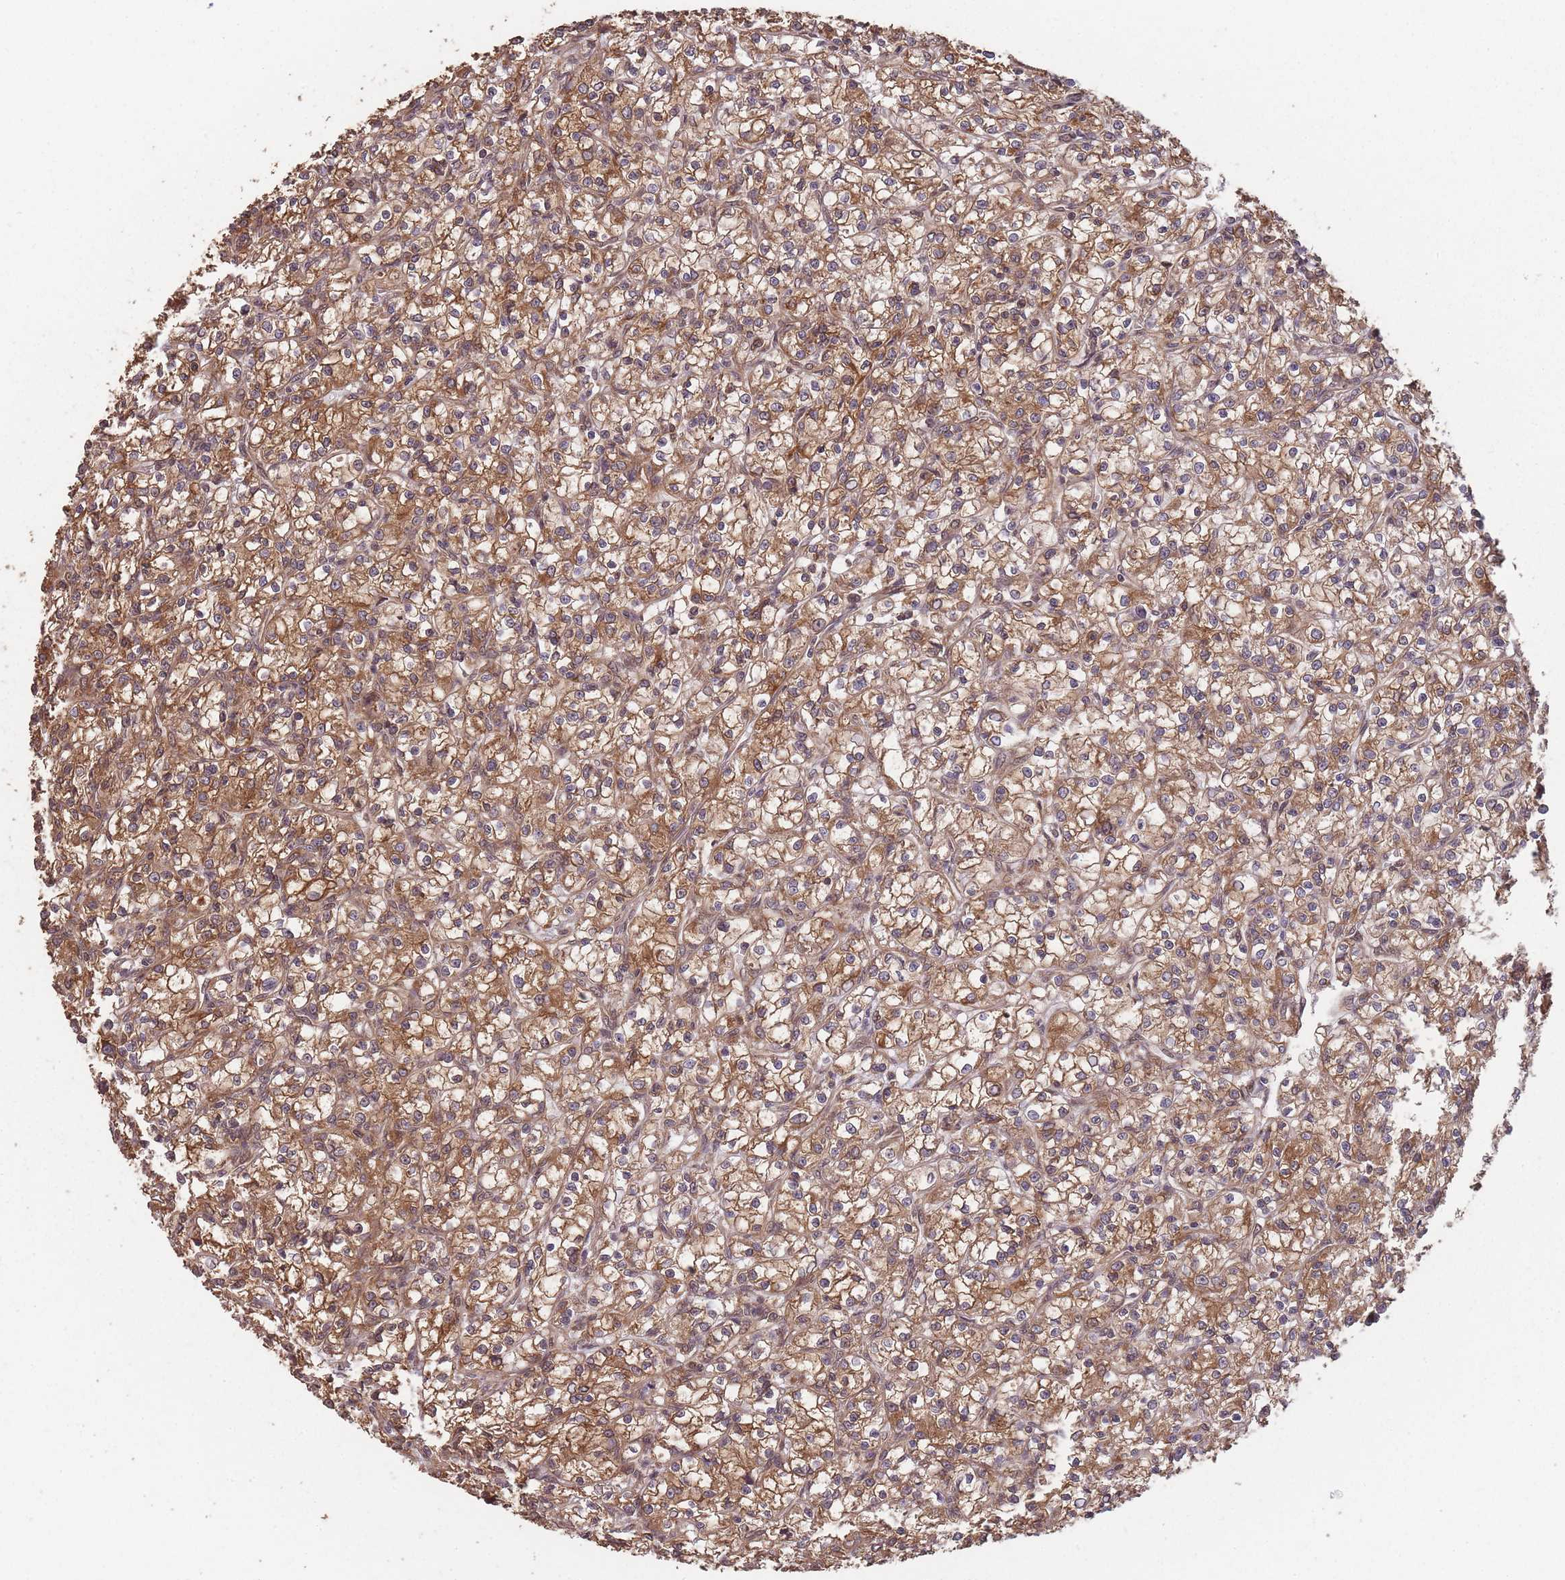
{"staining": {"intensity": "moderate", "quantity": ">75%", "location": "cytoplasmic/membranous"}, "tissue": "renal cancer", "cell_type": "Tumor cells", "image_type": "cancer", "snomed": [{"axis": "morphology", "description": "Adenocarcinoma, NOS"}, {"axis": "topography", "description": "Kidney"}], "caption": "Renal cancer (adenocarcinoma) was stained to show a protein in brown. There is medium levels of moderate cytoplasmic/membranous staining in about >75% of tumor cells.", "gene": "PPP6R3", "patient": {"sex": "female", "age": 59}}